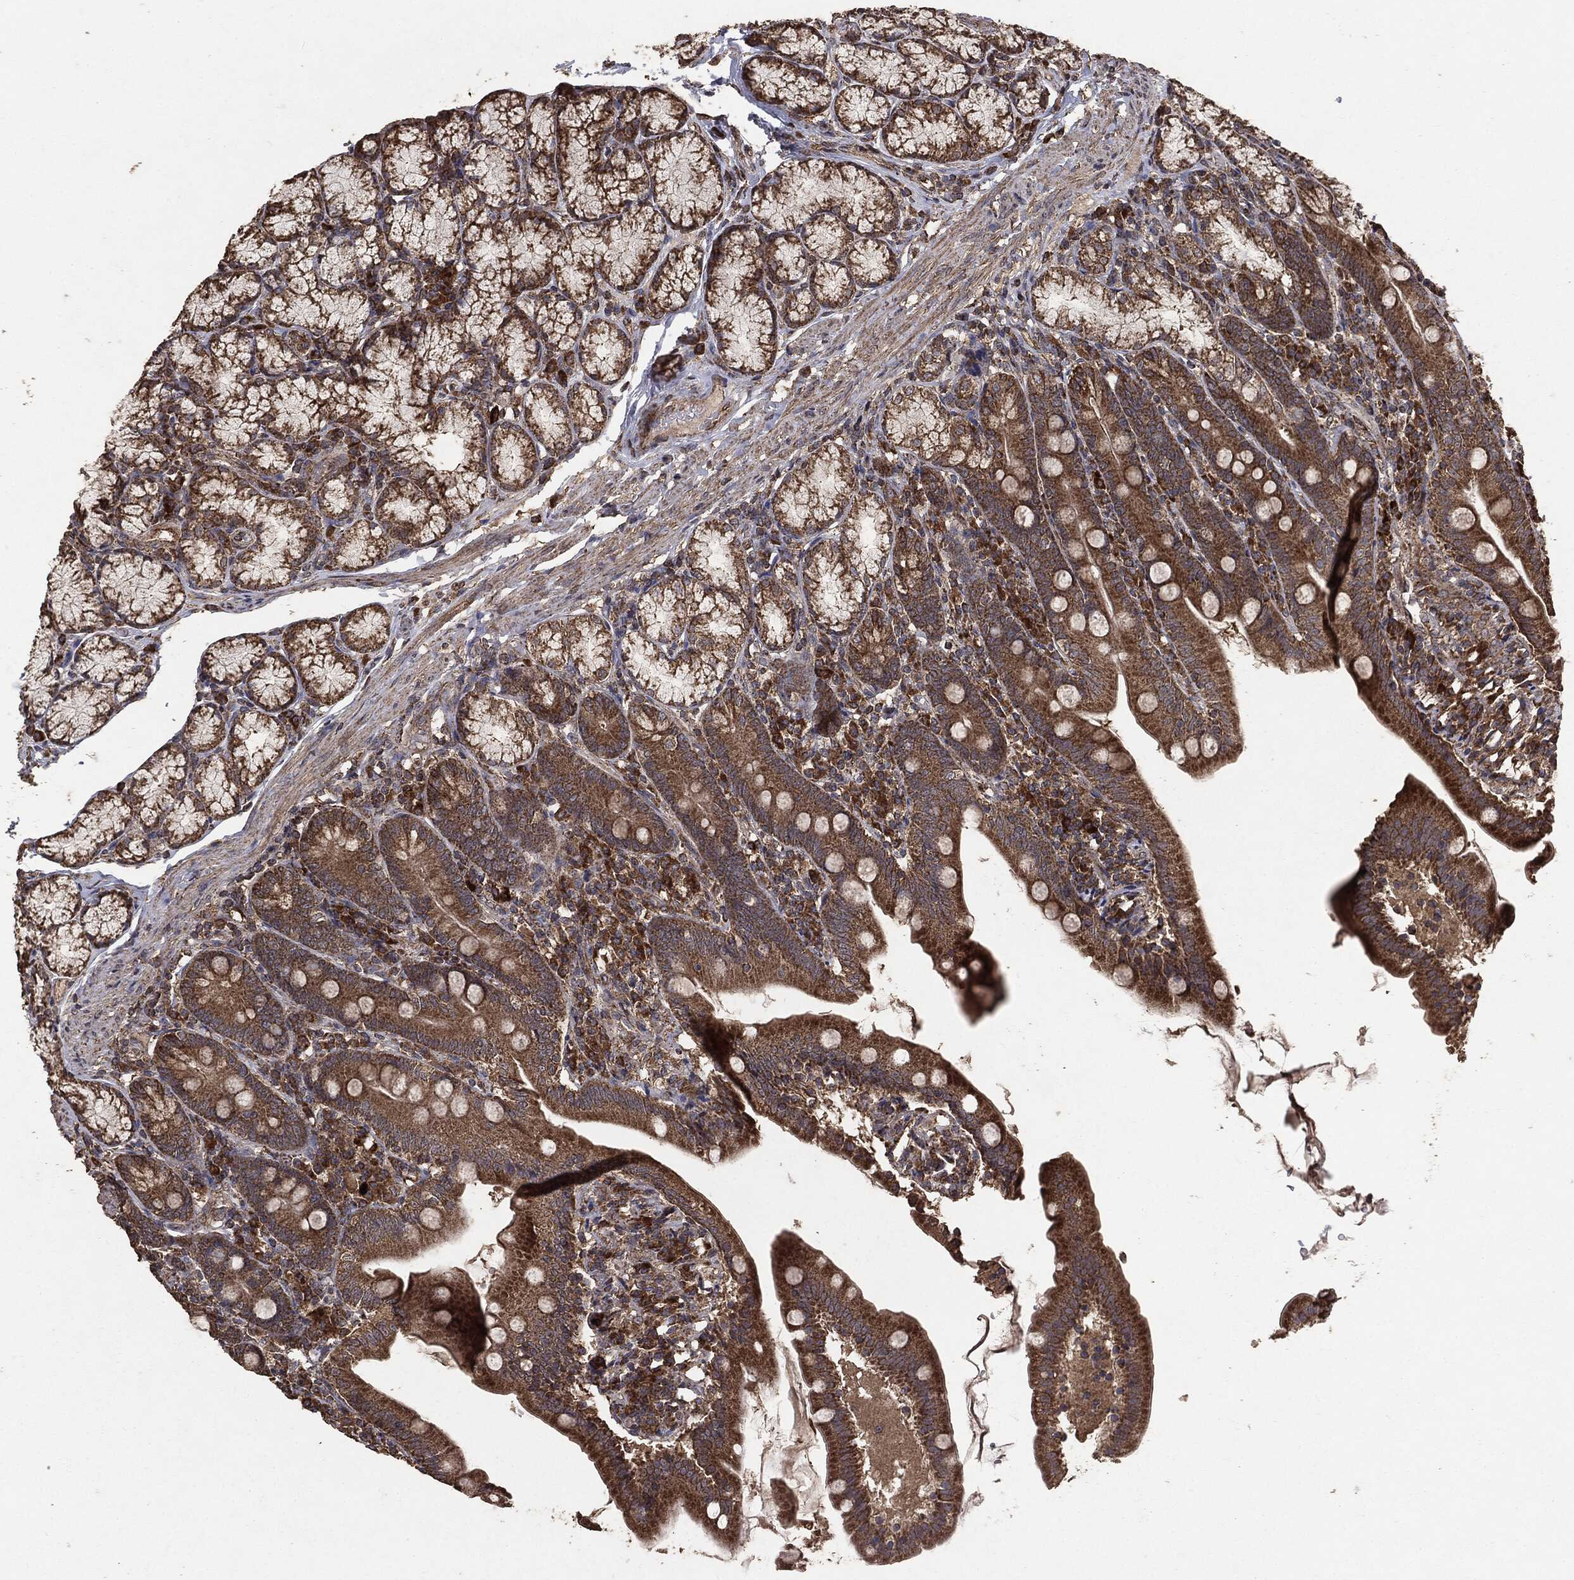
{"staining": {"intensity": "moderate", "quantity": ">75%", "location": "cytoplasmic/membranous"}, "tissue": "duodenum", "cell_type": "Glandular cells", "image_type": "normal", "snomed": [{"axis": "morphology", "description": "Normal tissue, NOS"}, {"axis": "topography", "description": "Duodenum"}], "caption": "Duodenum stained with immunohistochemistry (IHC) shows moderate cytoplasmic/membranous staining in about >75% of glandular cells.", "gene": "MTOR", "patient": {"sex": "female", "age": 67}}